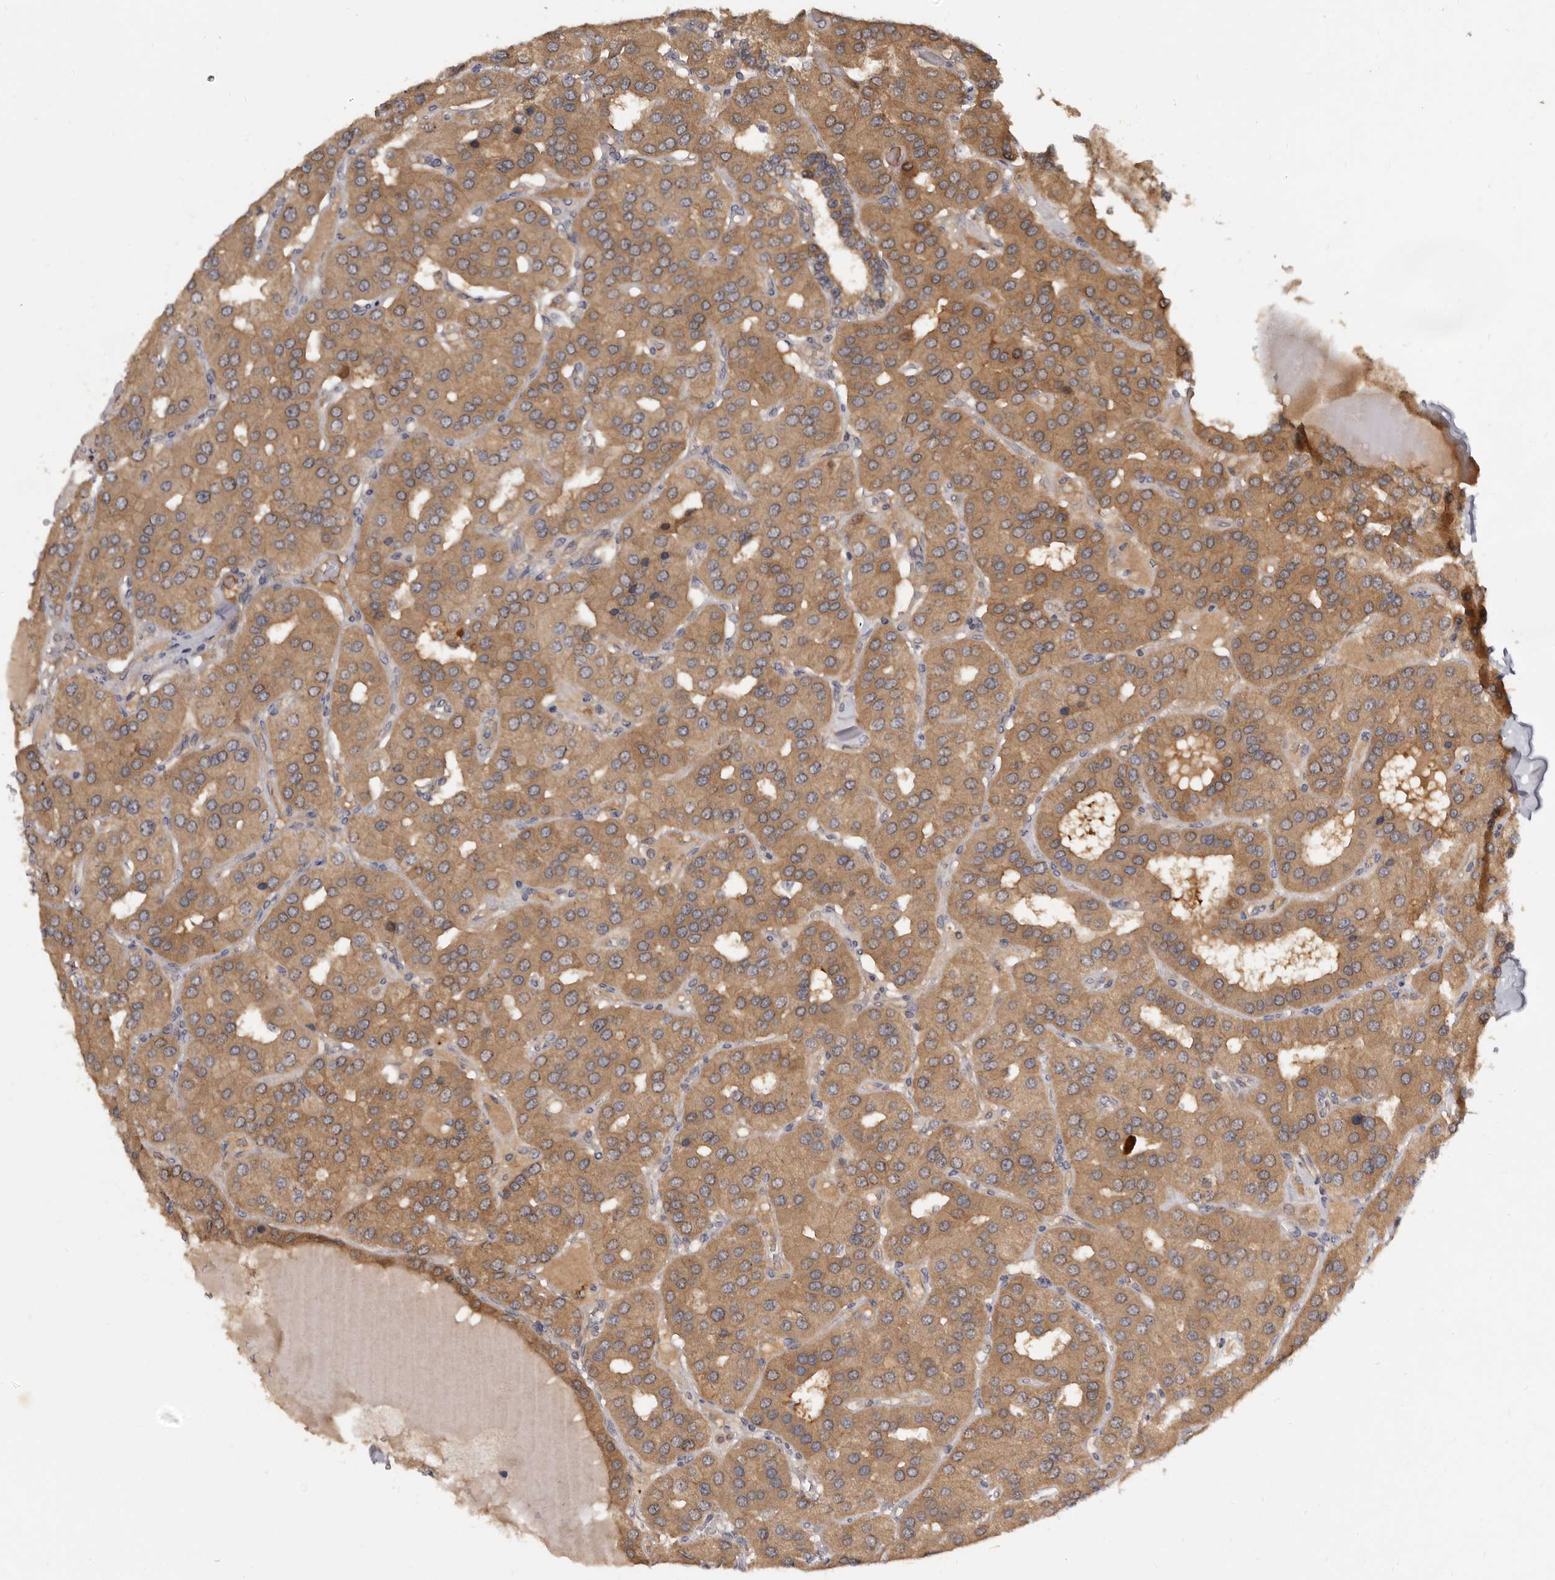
{"staining": {"intensity": "moderate", "quantity": ">75%", "location": "cytoplasmic/membranous"}, "tissue": "parathyroid gland", "cell_type": "Glandular cells", "image_type": "normal", "snomed": [{"axis": "morphology", "description": "Normal tissue, NOS"}, {"axis": "morphology", "description": "Adenoma, NOS"}, {"axis": "topography", "description": "Parathyroid gland"}], "caption": "Protein analysis of unremarkable parathyroid gland reveals moderate cytoplasmic/membranous expression in about >75% of glandular cells.", "gene": "INAVA", "patient": {"sex": "female", "age": 86}}